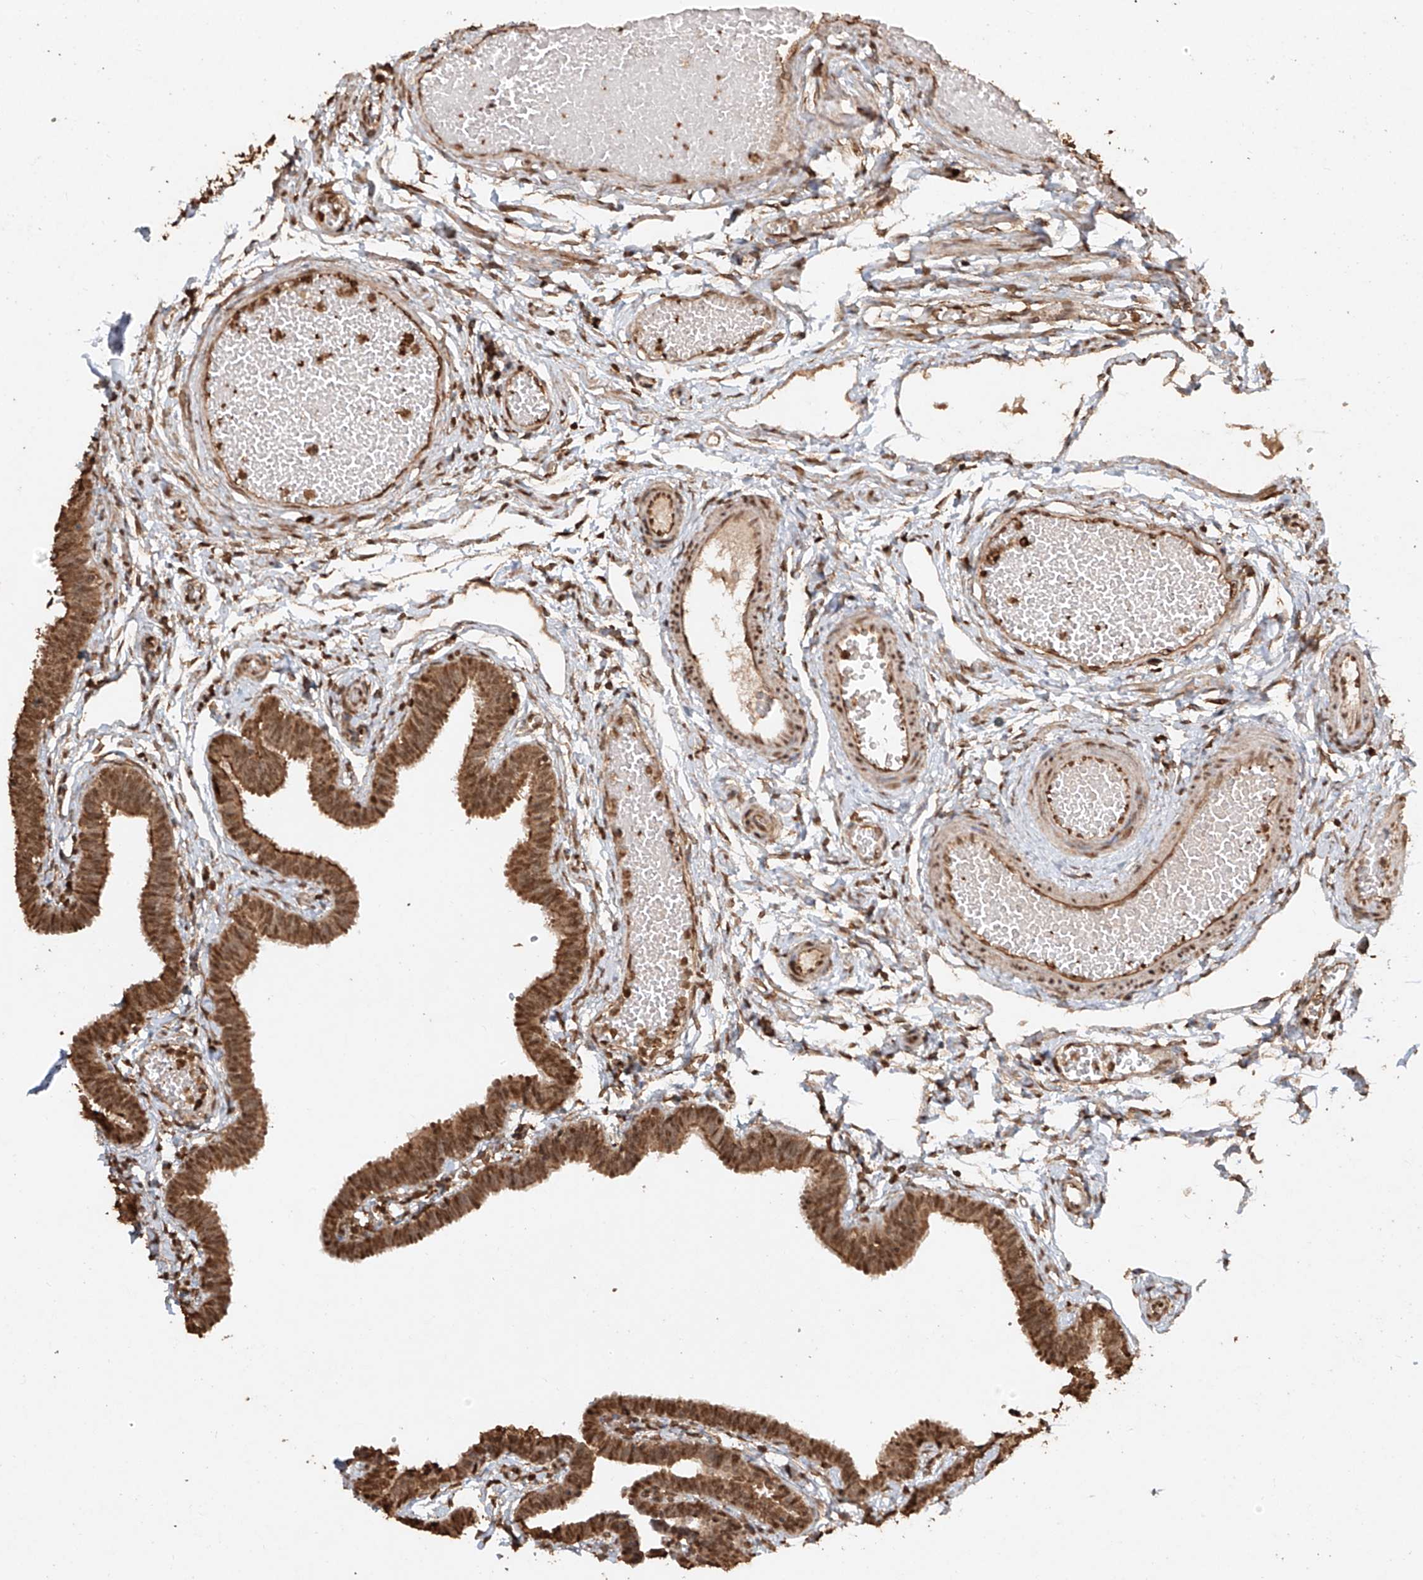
{"staining": {"intensity": "moderate", "quantity": ">75%", "location": "cytoplasmic/membranous,nuclear"}, "tissue": "fallopian tube", "cell_type": "Glandular cells", "image_type": "normal", "snomed": [{"axis": "morphology", "description": "Normal tissue, NOS"}, {"axis": "topography", "description": "Fallopian tube"}, {"axis": "topography", "description": "Ovary"}], "caption": "The image demonstrates a brown stain indicating the presence of a protein in the cytoplasmic/membranous,nuclear of glandular cells in fallopian tube.", "gene": "TIGAR", "patient": {"sex": "female", "age": 23}}